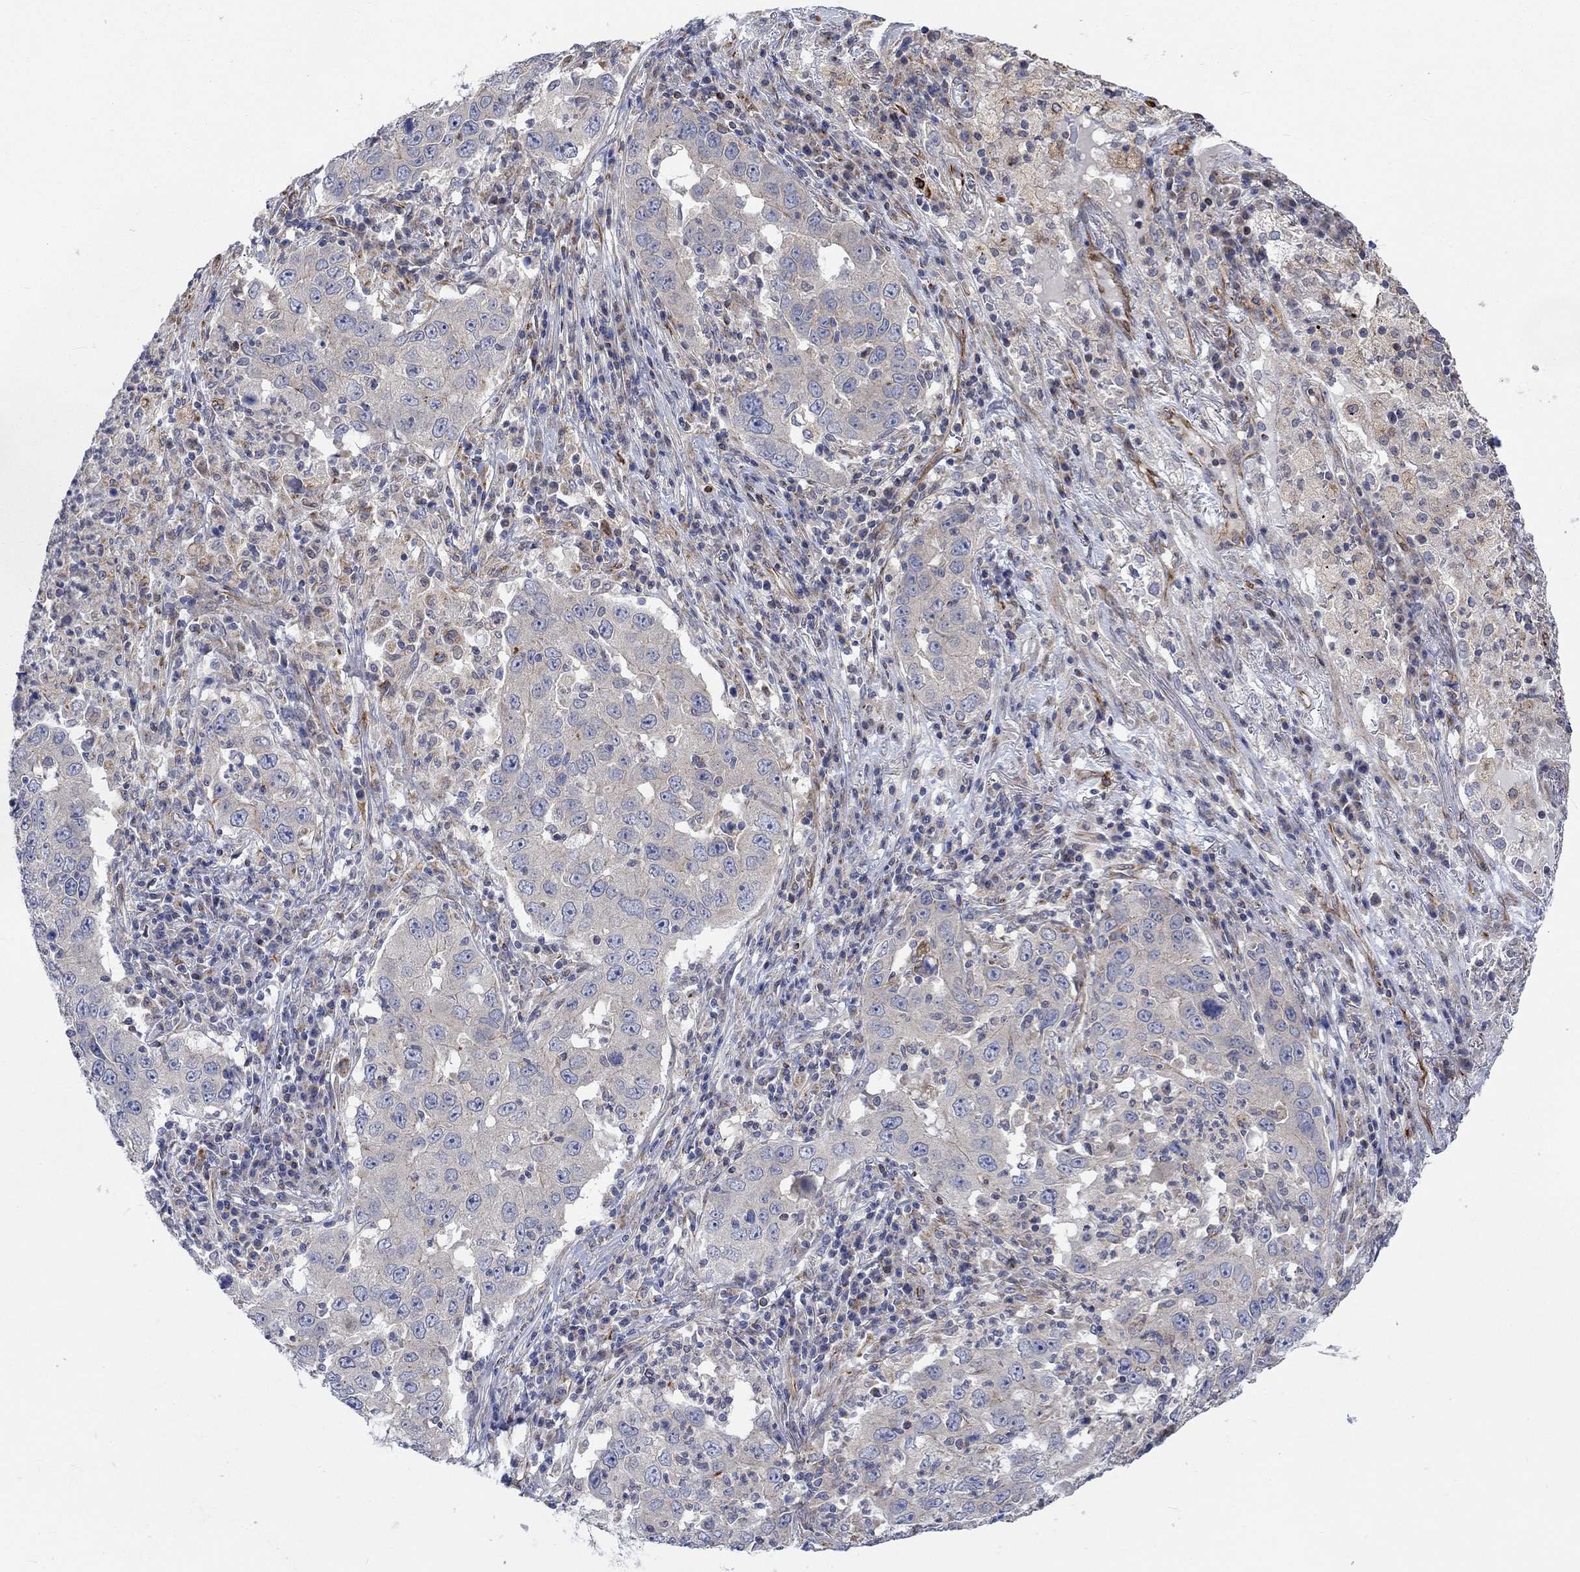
{"staining": {"intensity": "weak", "quantity": "<25%", "location": "cytoplasmic/membranous"}, "tissue": "lung cancer", "cell_type": "Tumor cells", "image_type": "cancer", "snomed": [{"axis": "morphology", "description": "Adenocarcinoma, NOS"}, {"axis": "topography", "description": "Lung"}], "caption": "Tumor cells show no significant expression in adenocarcinoma (lung).", "gene": "CAMK1D", "patient": {"sex": "male", "age": 73}}